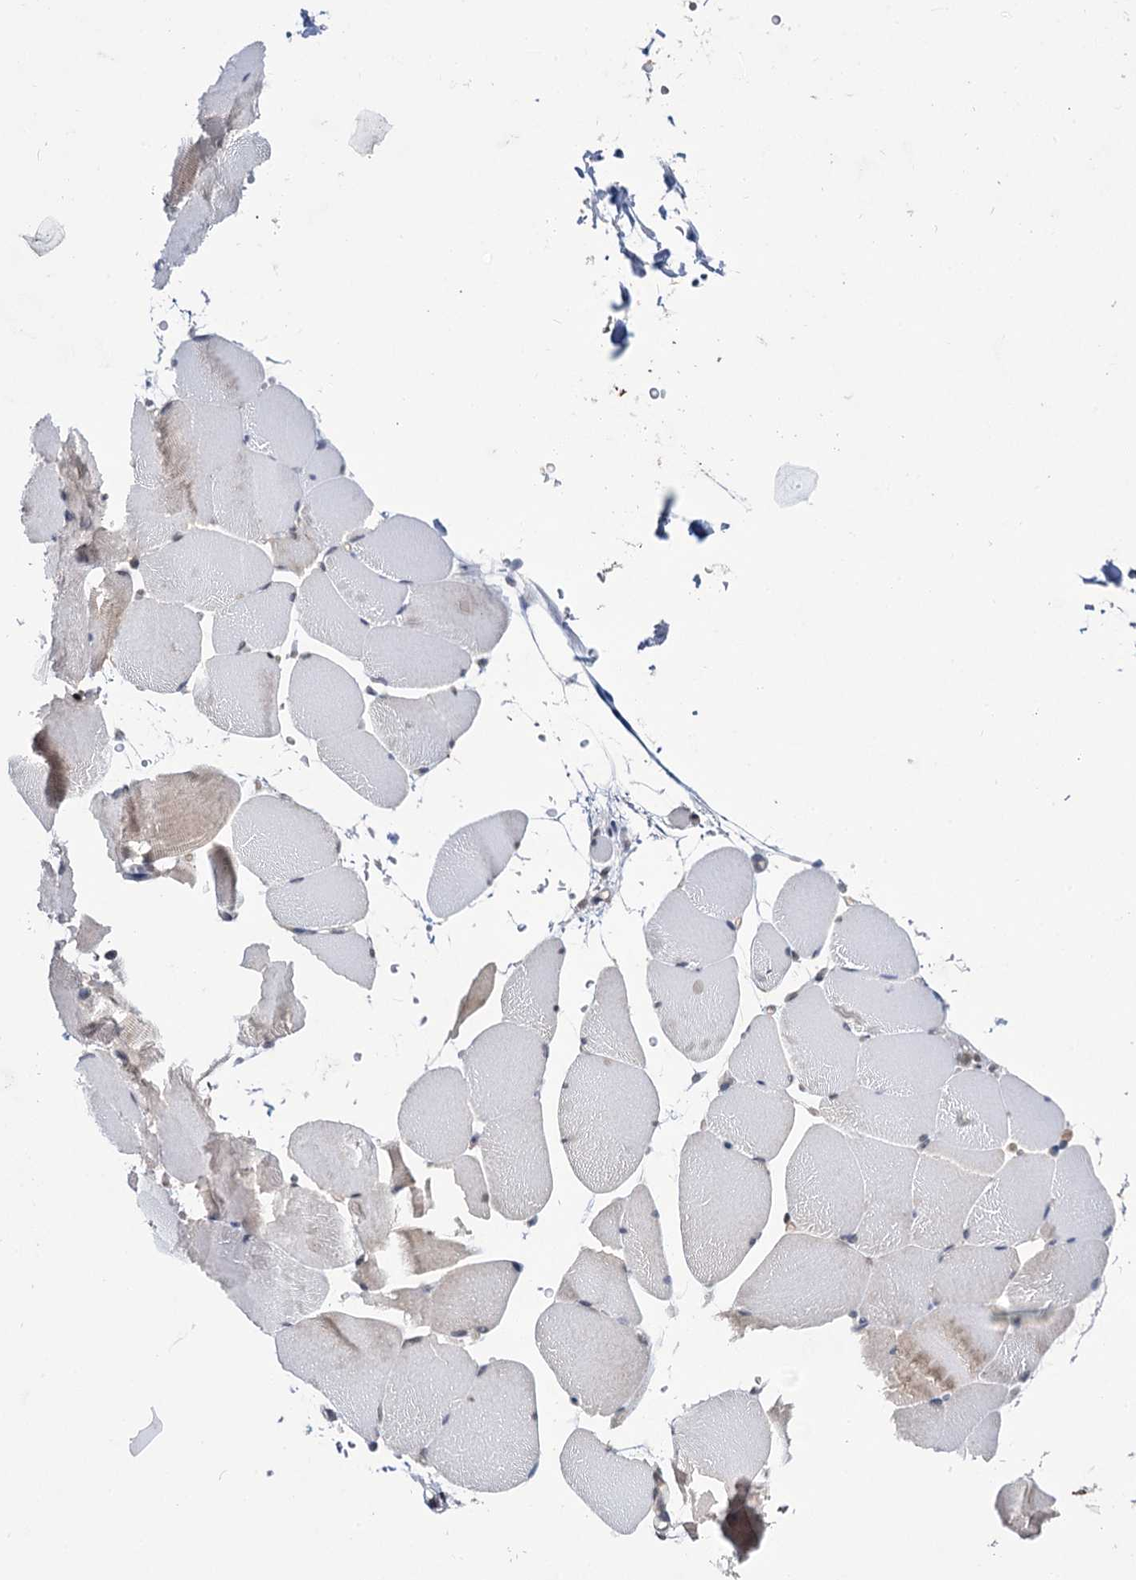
{"staining": {"intensity": "weak", "quantity": "<25%", "location": "cytoplasmic/membranous"}, "tissue": "skeletal muscle", "cell_type": "Myocytes", "image_type": "normal", "snomed": [{"axis": "morphology", "description": "Normal tissue, NOS"}, {"axis": "topography", "description": "Skeletal muscle"}, {"axis": "topography", "description": "Parathyroid gland"}], "caption": "The image displays no staining of myocytes in benign skeletal muscle.", "gene": "GLO1", "patient": {"sex": "female", "age": 37}}